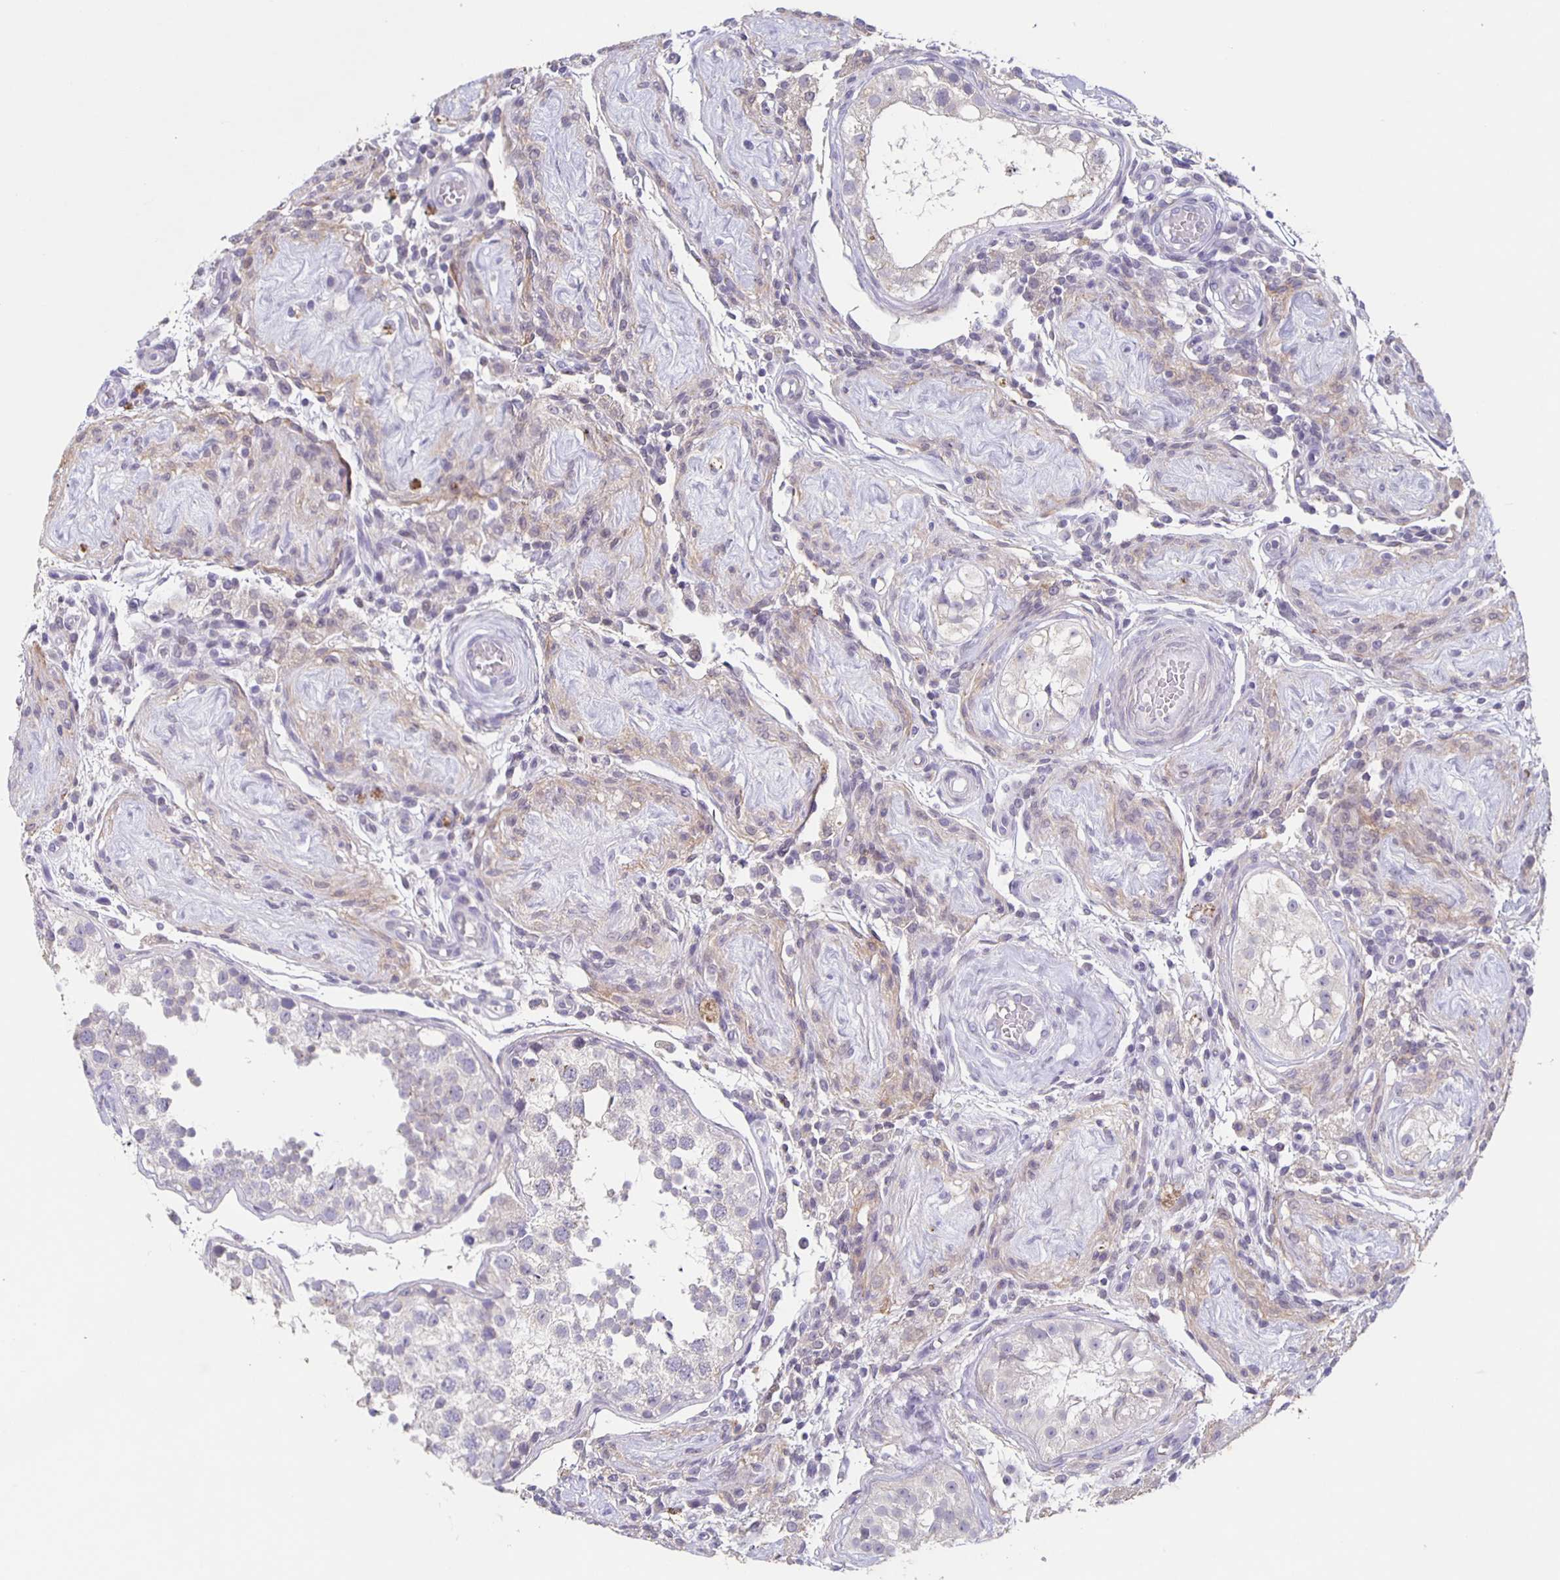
{"staining": {"intensity": "negative", "quantity": "none", "location": "none"}, "tissue": "testis", "cell_type": "Cells in seminiferous ducts", "image_type": "normal", "snomed": [{"axis": "morphology", "description": "Normal tissue, NOS"}, {"axis": "morphology", "description": "Seminoma, NOS"}, {"axis": "topography", "description": "Testis"}], "caption": "The histopathology image exhibits no staining of cells in seminiferous ducts in normal testis. (Stains: DAB IHC with hematoxylin counter stain, Microscopy: brightfield microscopy at high magnification).", "gene": "CARNS1", "patient": {"sex": "male", "age": 29}}